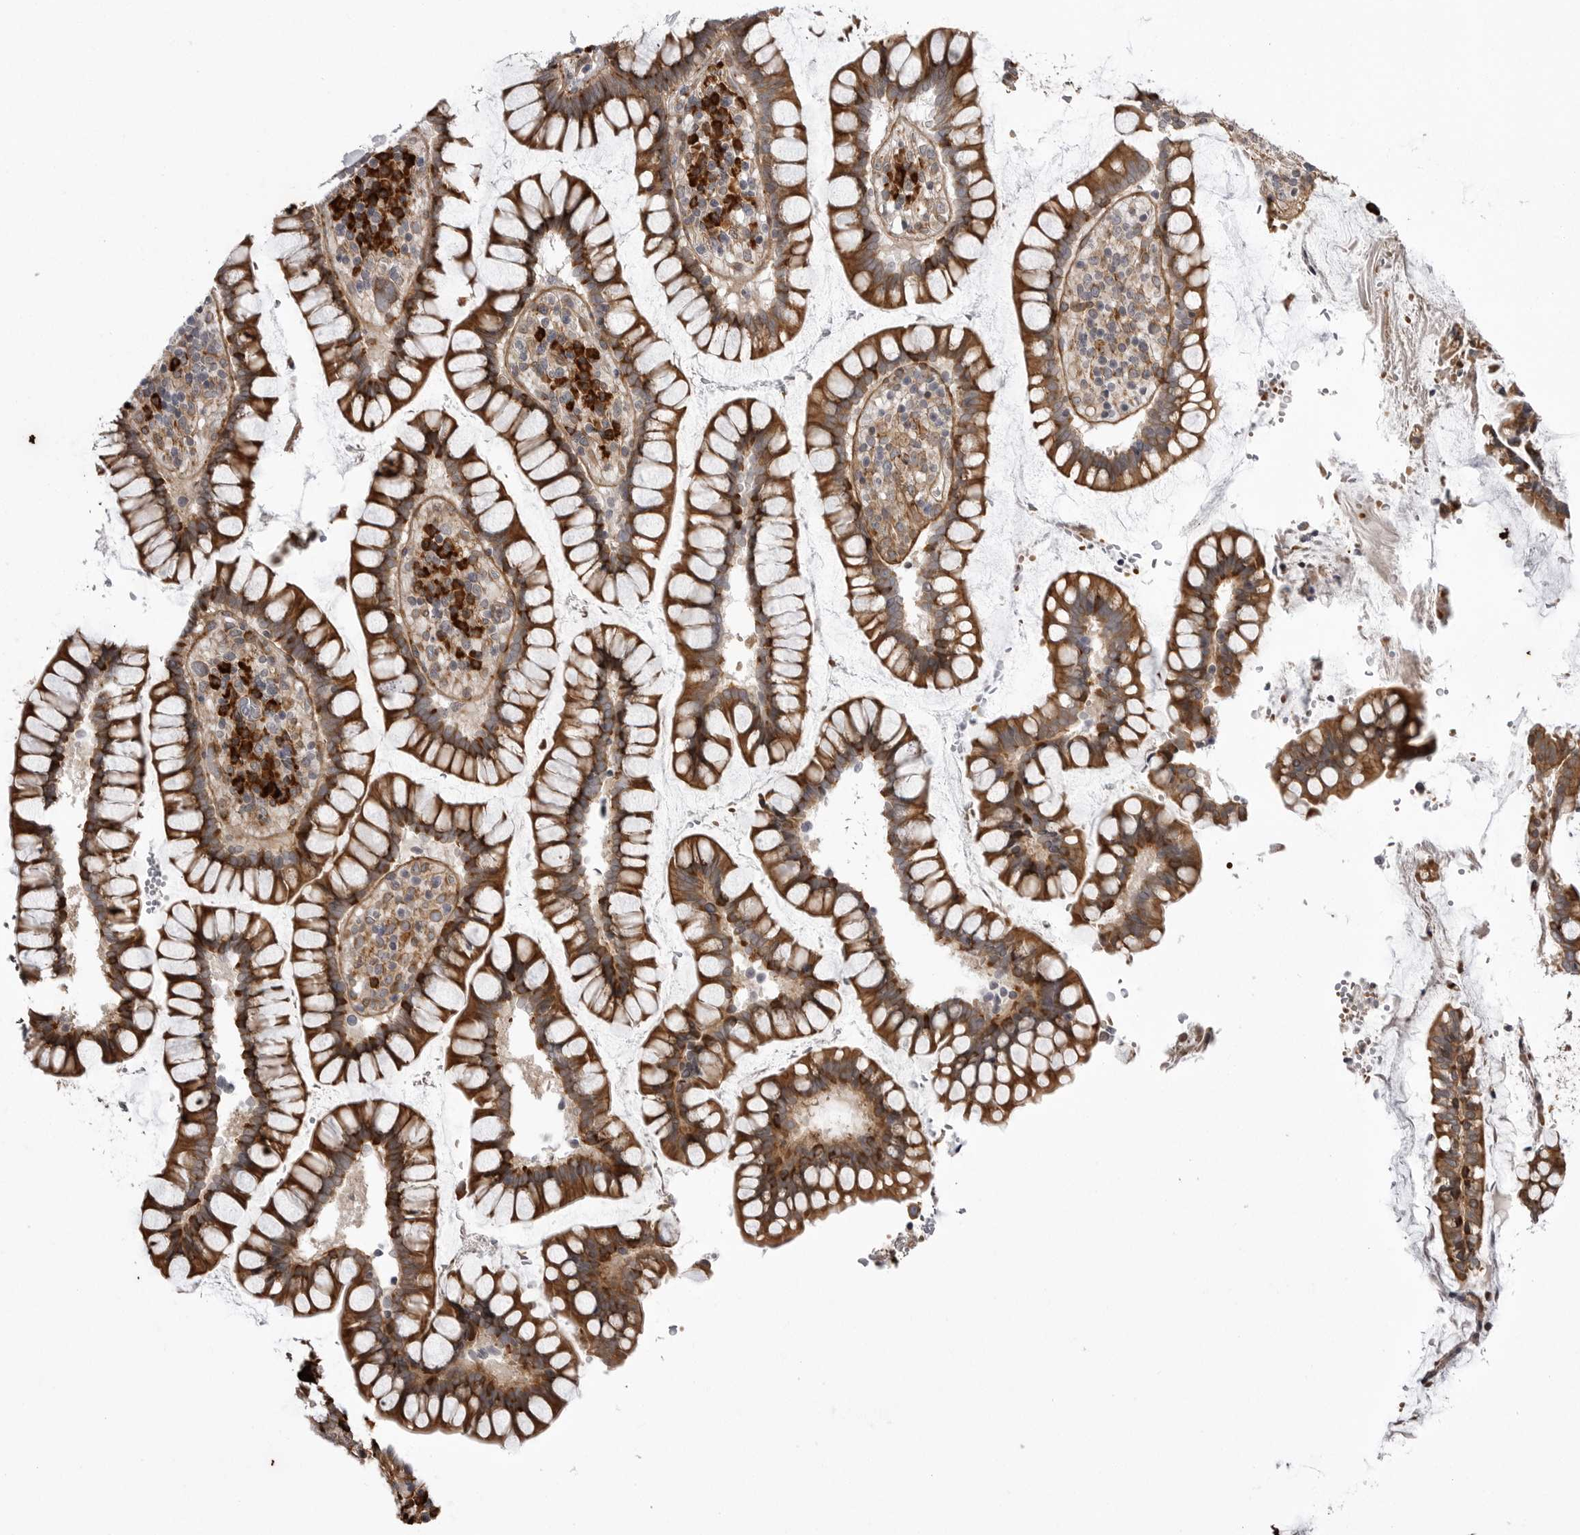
{"staining": {"intensity": "moderate", "quantity": ">75%", "location": "cytoplasmic/membranous"}, "tissue": "colon", "cell_type": "Endothelial cells", "image_type": "normal", "snomed": [{"axis": "morphology", "description": "Normal tissue, NOS"}, {"axis": "topography", "description": "Colon"}], "caption": "DAB immunohistochemical staining of normal human colon exhibits moderate cytoplasmic/membranous protein expression in about >75% of endothelial cells.", "gene": "ARL5A", "patient": {"sex": "female", "age": 79}}